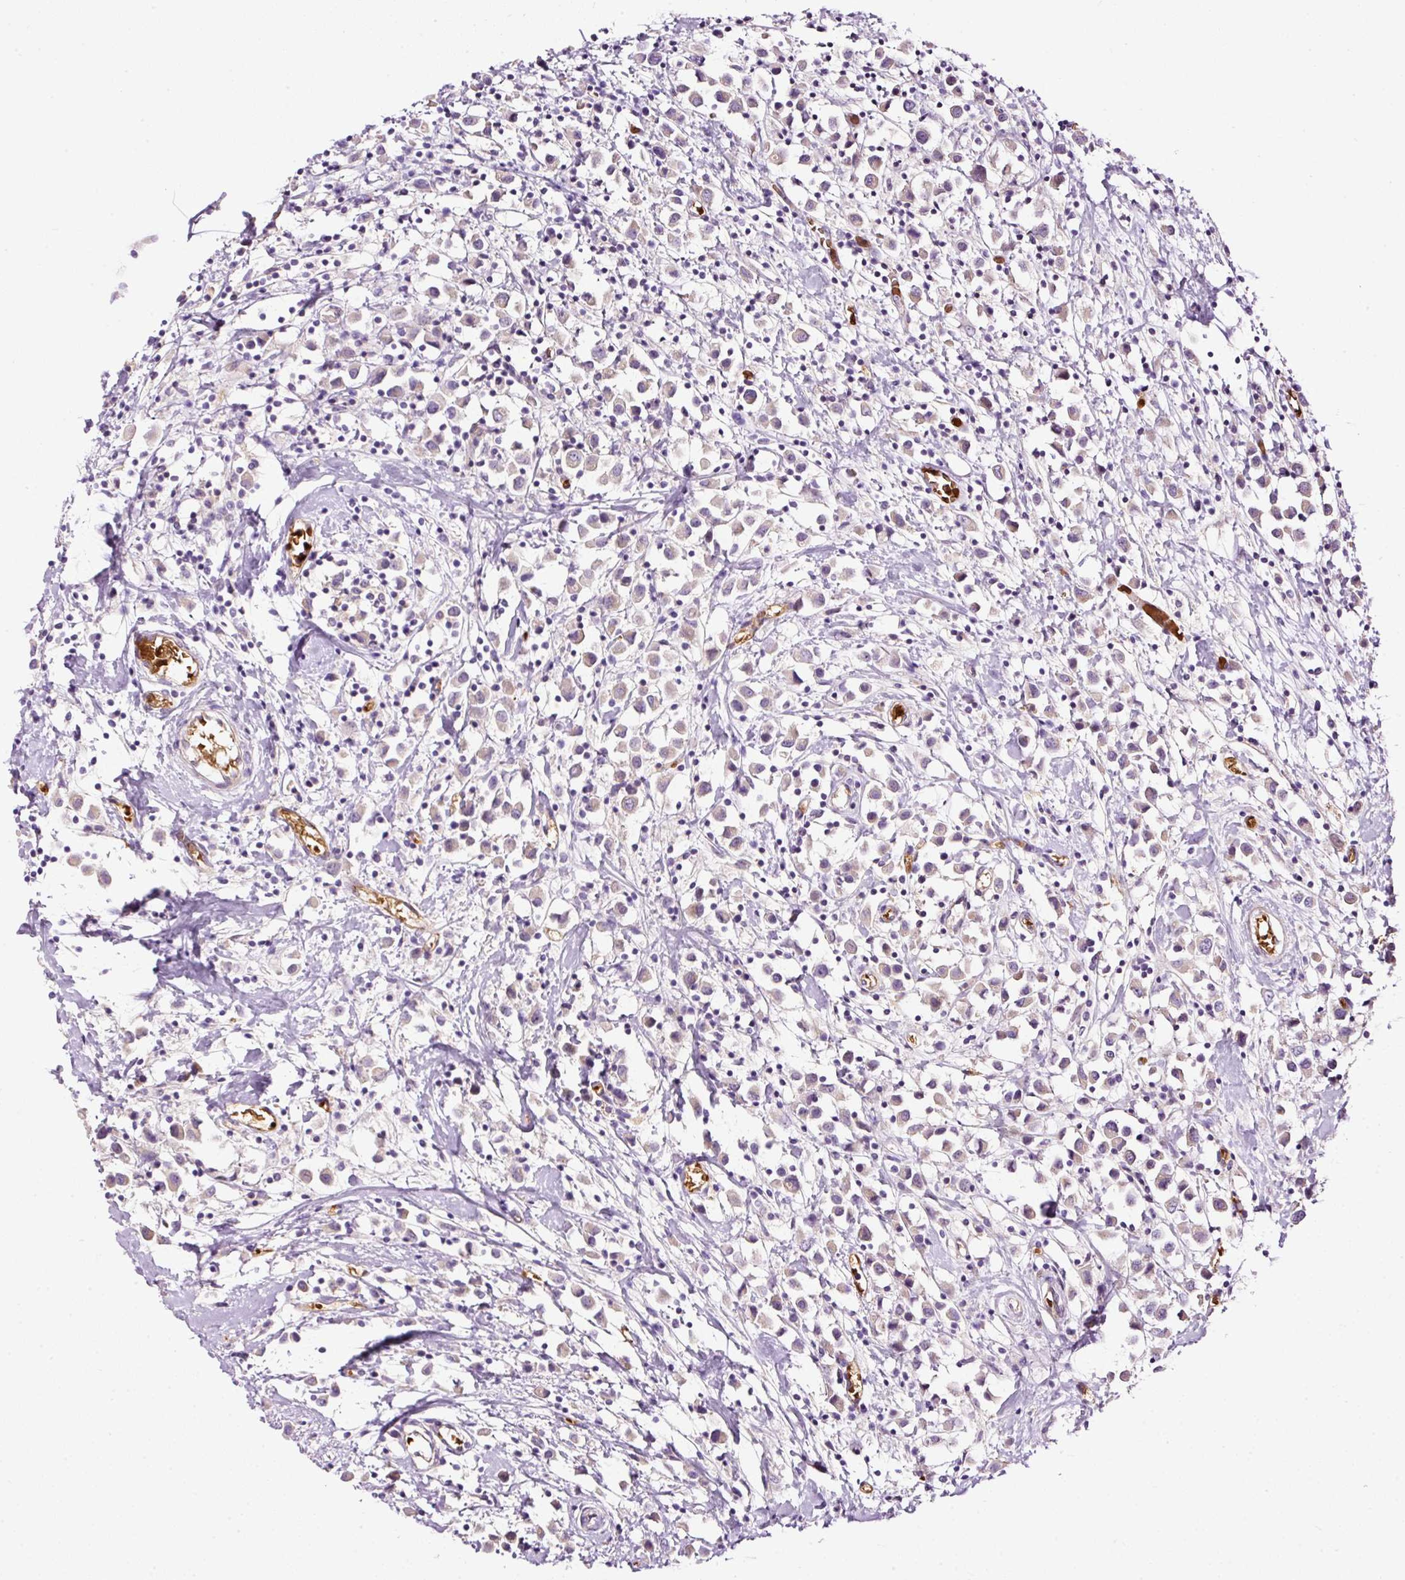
{"staining": {"intensity": "weak", "quantity": "<25%", "location": "cytoplasmic/membranous"}, "tissue": "breast cancer", "cell_type": "Tumor cells", "image_type": "cancer", "snomed": [{"axis": "morphology", "description": "Duct carcinoma"}, {"axis": "topography", "description": "Breast"}], "caption": "High power microscopy micrograph of an immunohistochemistry (IHC) image of infiltrating ductal carcinoma (breast), revealing no significant staining in tumor cells.", "gene": "USHBP1", "patient": {"sex": "female", "age": 61}}